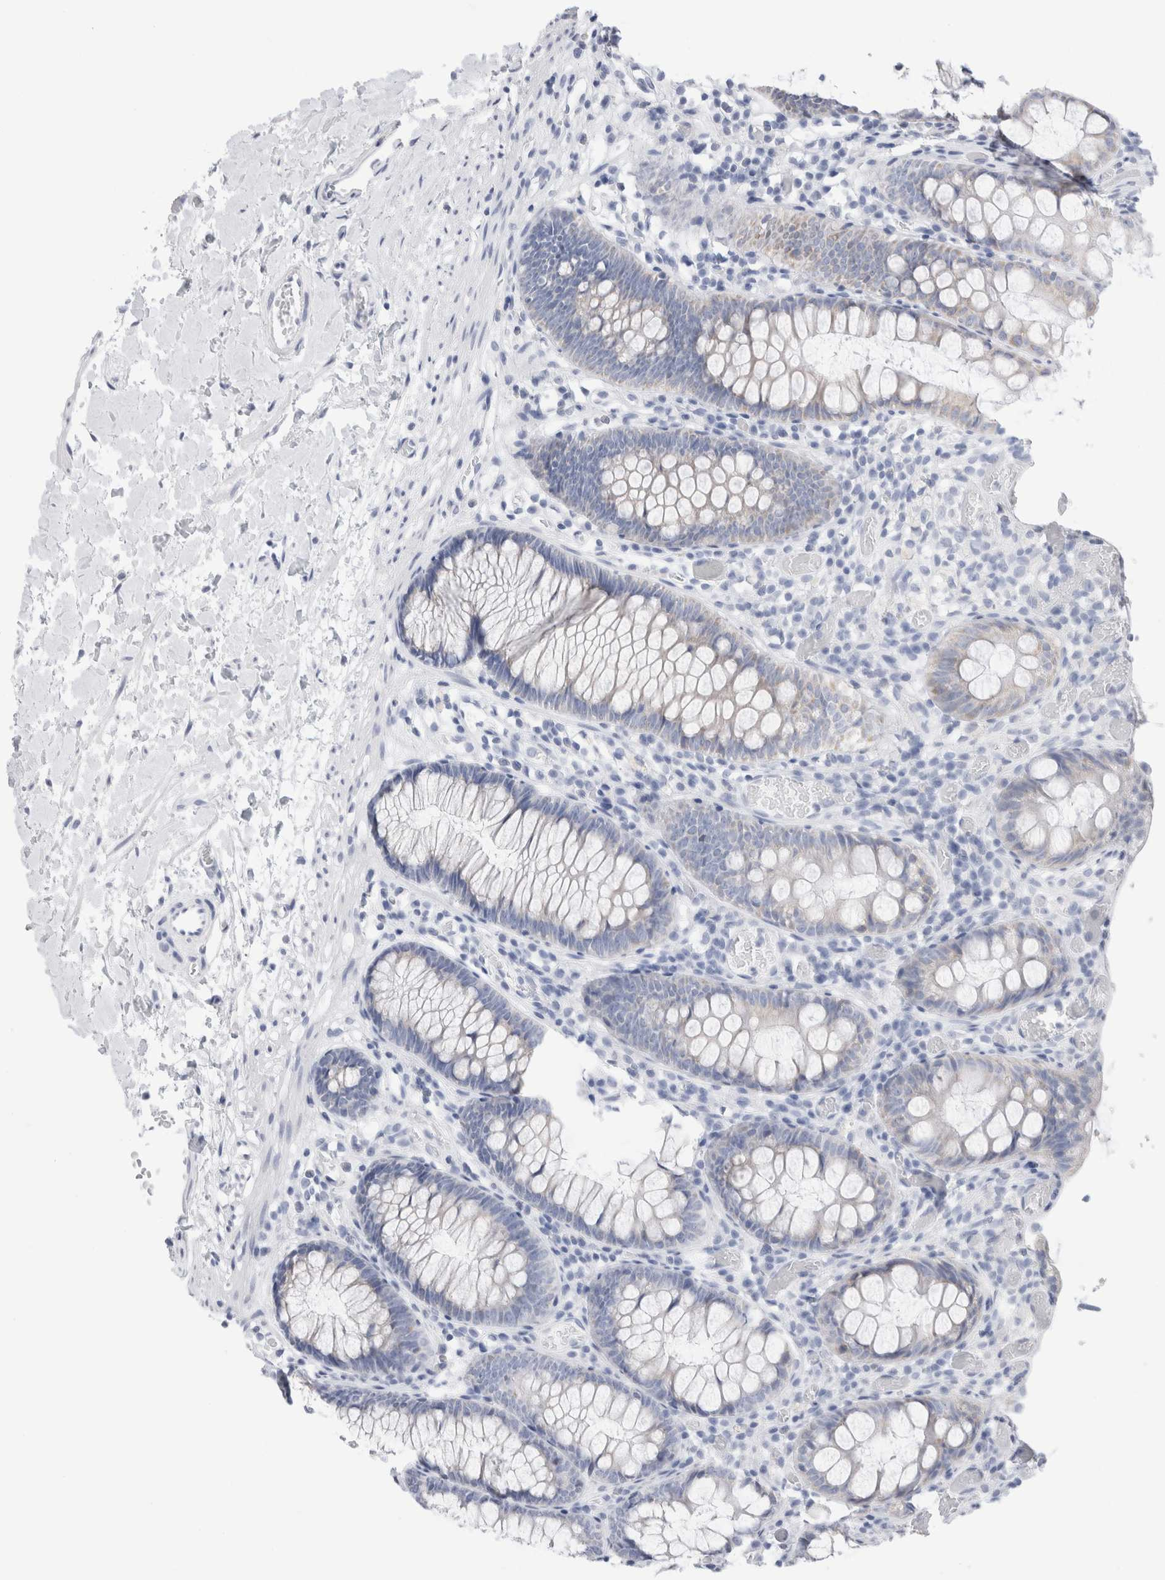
{"staining": {"intensity": "negative", "quantity": "none", "location": "none"}, "tissue": "colon", "cell_type": "Endothelial cells", "image_type": "normal", "snomed": [{"axis": "morphology", "description": "Normal tissue, NOS"}, {"axis": "topography", "description": "Colon"}], "caption": "This histopathology image is of benign colon stained with IHC to label a protein in brown with the nuclei are counter-stained blue. There is no positivity in endothelial cells.", "gene": "ECHDC2", "patient": {"sex": "male", "age": 14}}